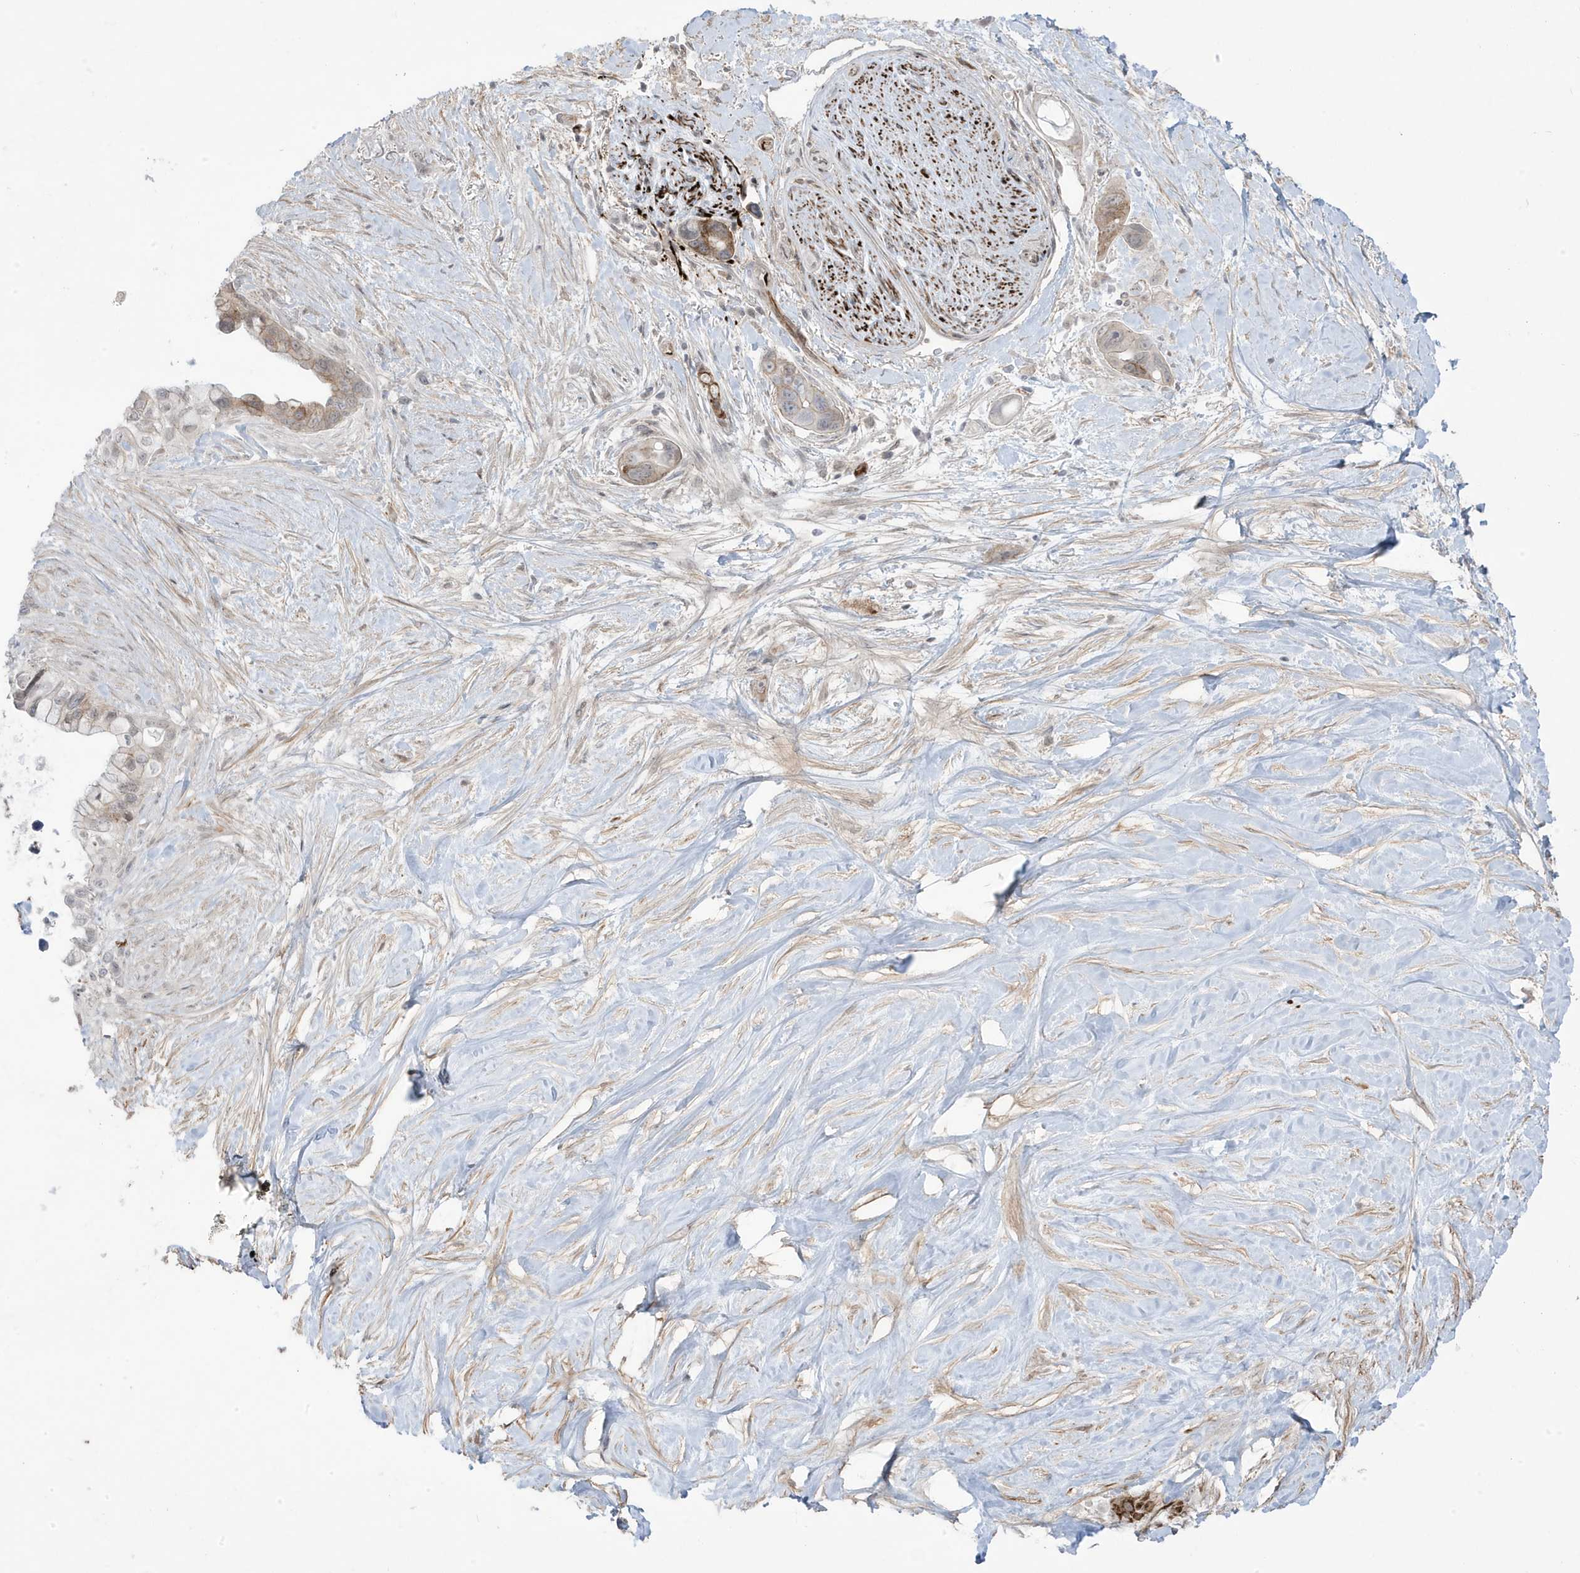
{"staining": {"intensity": "weak", "quantity": "25%-75%", "location": "cytoplasmic/membranous,nuclear"}, "tissue": "pancreatic cancer", "cell_type": "Tumor cells", "image_type": "cancer", "snomed": [{"axis": "morphology", "description": "Adenocarcinoma, NOS"}, {"axis": "topography", "description": "Pancreas"}], "caption": "Pancreatic adenocarcinoma stained for a protein (brown) demonstrates weak cytoplasmic/membranous and nuclear positive positivity in about 25%-75% of tumor cells.", "gene": "ADAMTSL3", "patient": {"sex": "female", "age": 72}}